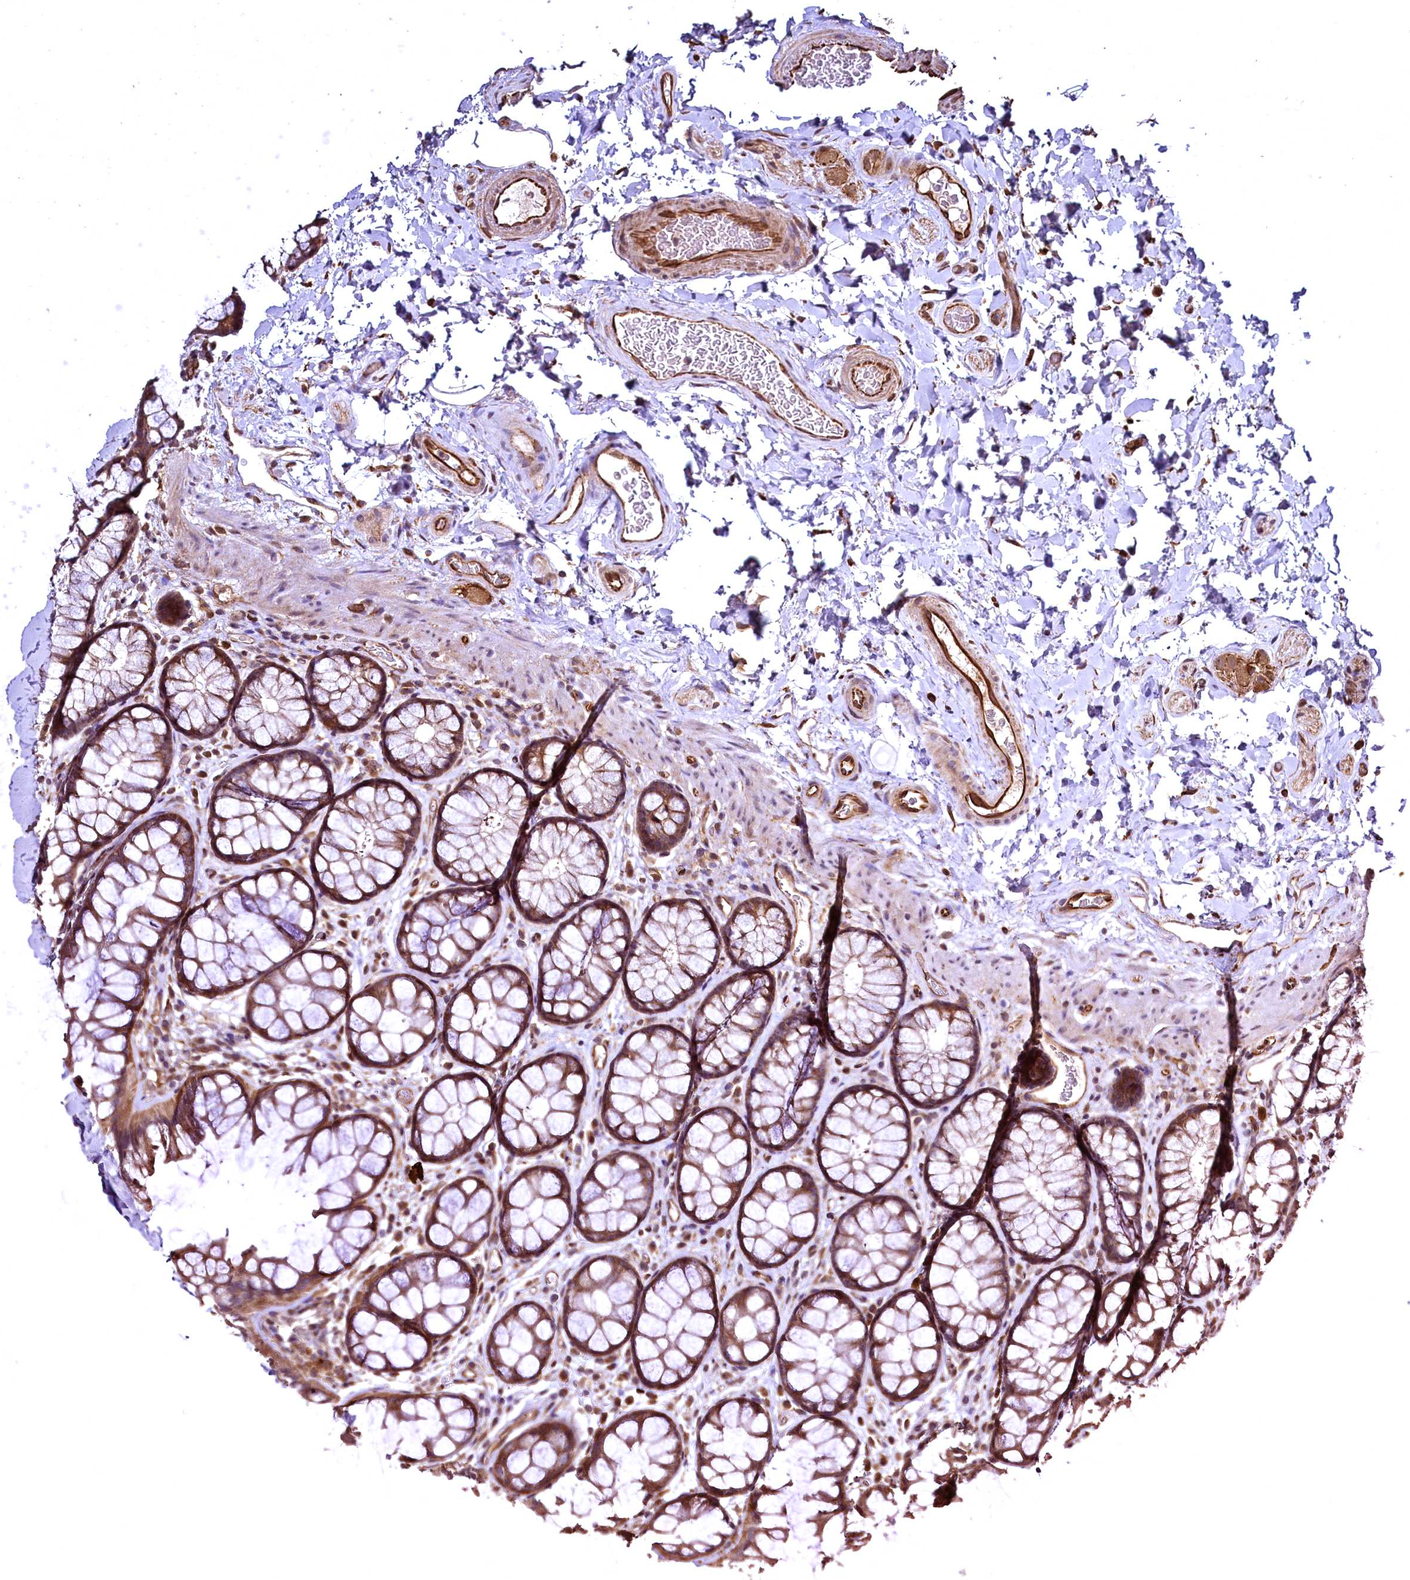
{"staining": {"intensity": "strong", "quantity": ">75%", "location": "cytoplasmic/membranous"}, "tissue": "colon", "cell_type": "Endothelial cells", "image_type": "normal", "snomed": [{"axis": "morphology", "description": "Normal tissue, NOS"}, {"axis": "topography", "description": "Colon"}], "caption": "High-magnification brightfield microscopy of normal colon stained with DAB (3,3'-diaminobenzidine) (brown) and counterstained with hematoxylin (blue). endothelial cells exhibit strong cytoplasmic/membranous positivity is identified in approximately>75% of cells. (DAB (3,3'-diaminobenzidine) IHC, brown staining for protein, blue staining for nuclei).", "gene": "TBCEL", "patient": {"sex": "female", "age": 82}}